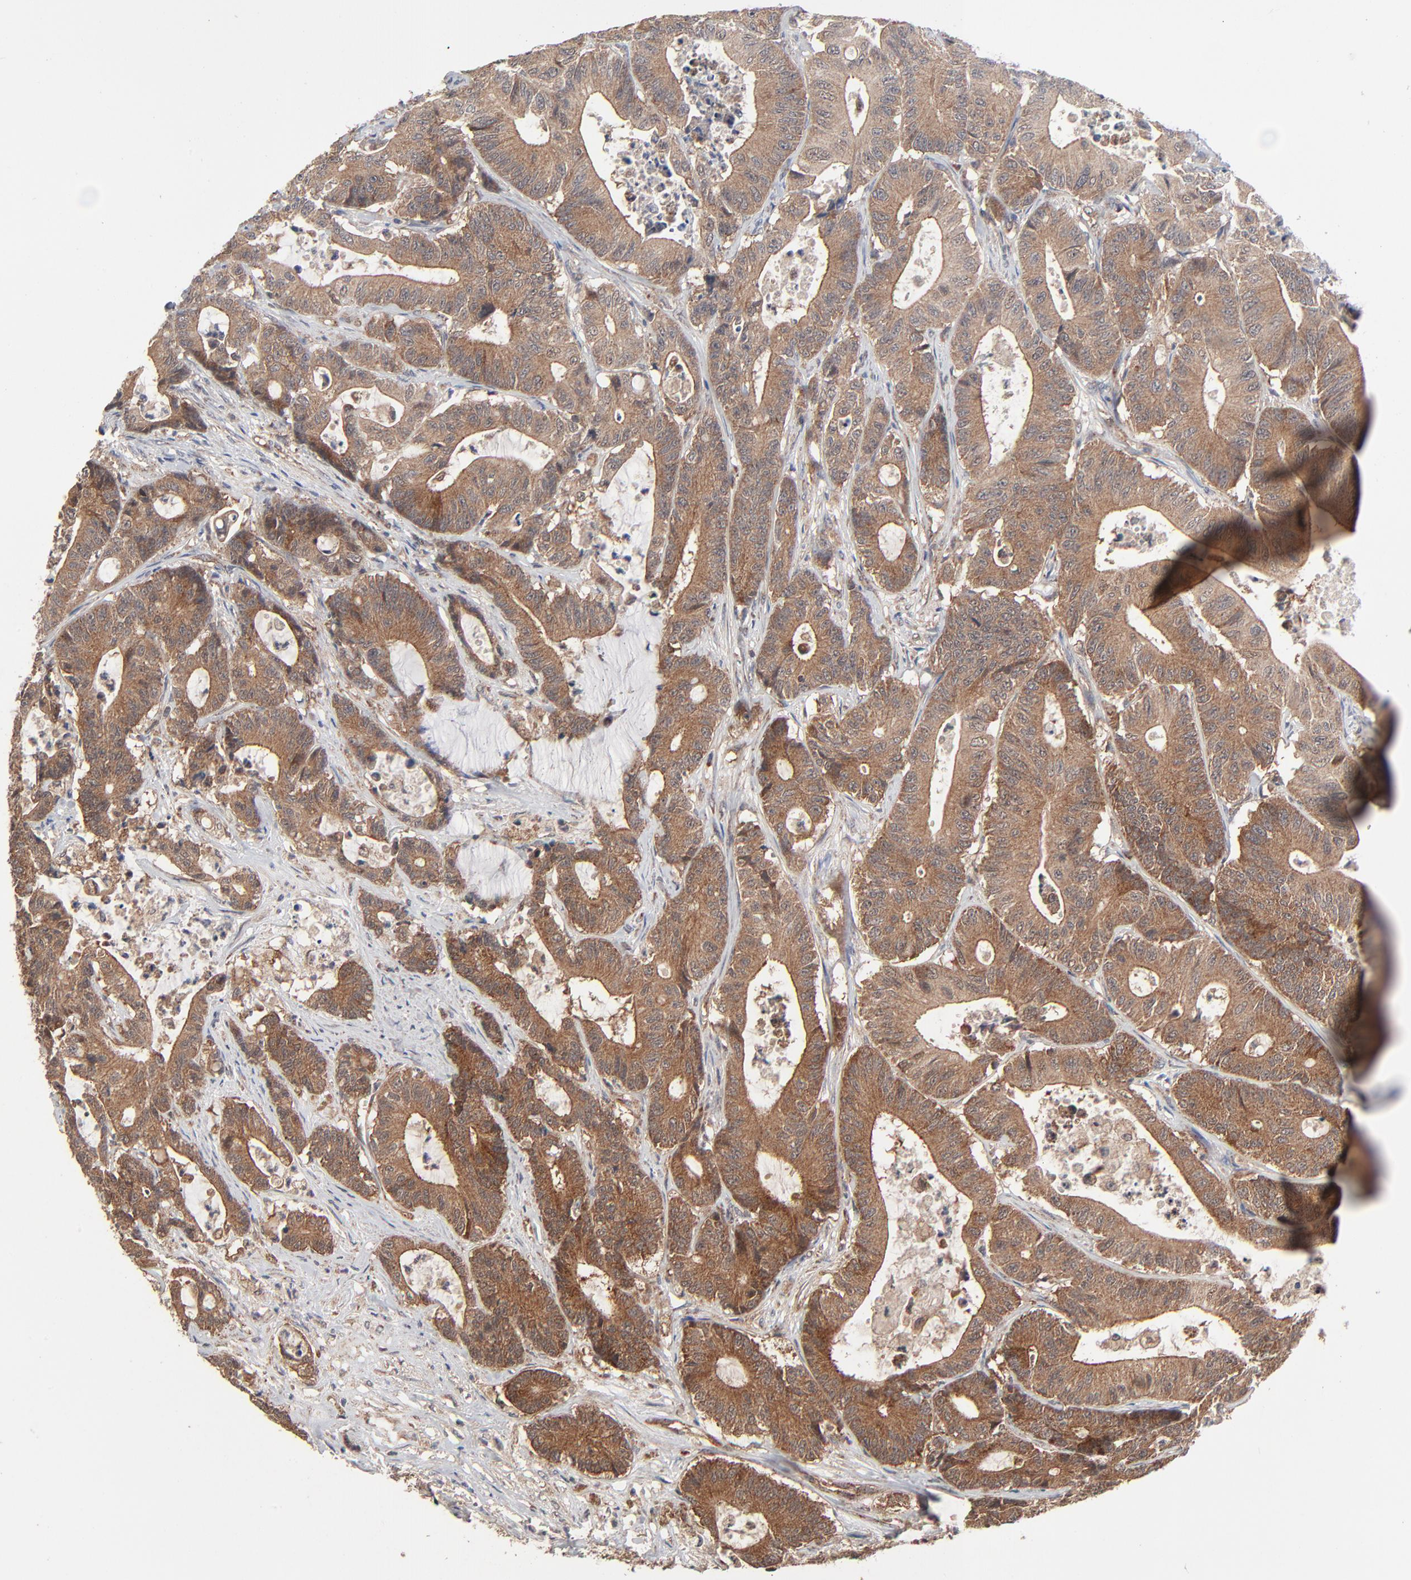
{"staining": {"intensity": "moderate", "quantity": ">75%", "location": "cytoplasmic/membranous"}, "tissue": "colorectal cancer", "cell_type": "Tumor cells", "image_type": "cancer", "snomed": [{"axis": "morphology", "description": "Adenocarcinoma, NOS"}, {"axis": "topography", "description": "Colon"}], "caption": "Immunohistochemistry (IHC) of human colorectal cancer (adenocarcinoma) demonstrates medium levels of moderate cytoplasmic/membranous expression in approximately >75% of tumor cells. (Stains: DAB in brown, nuclei in blue, Microscopy: brightfield microscopy at high magnification).", "gene": "ABLIM3", "patient": {"sex": "female", "age": 84}}